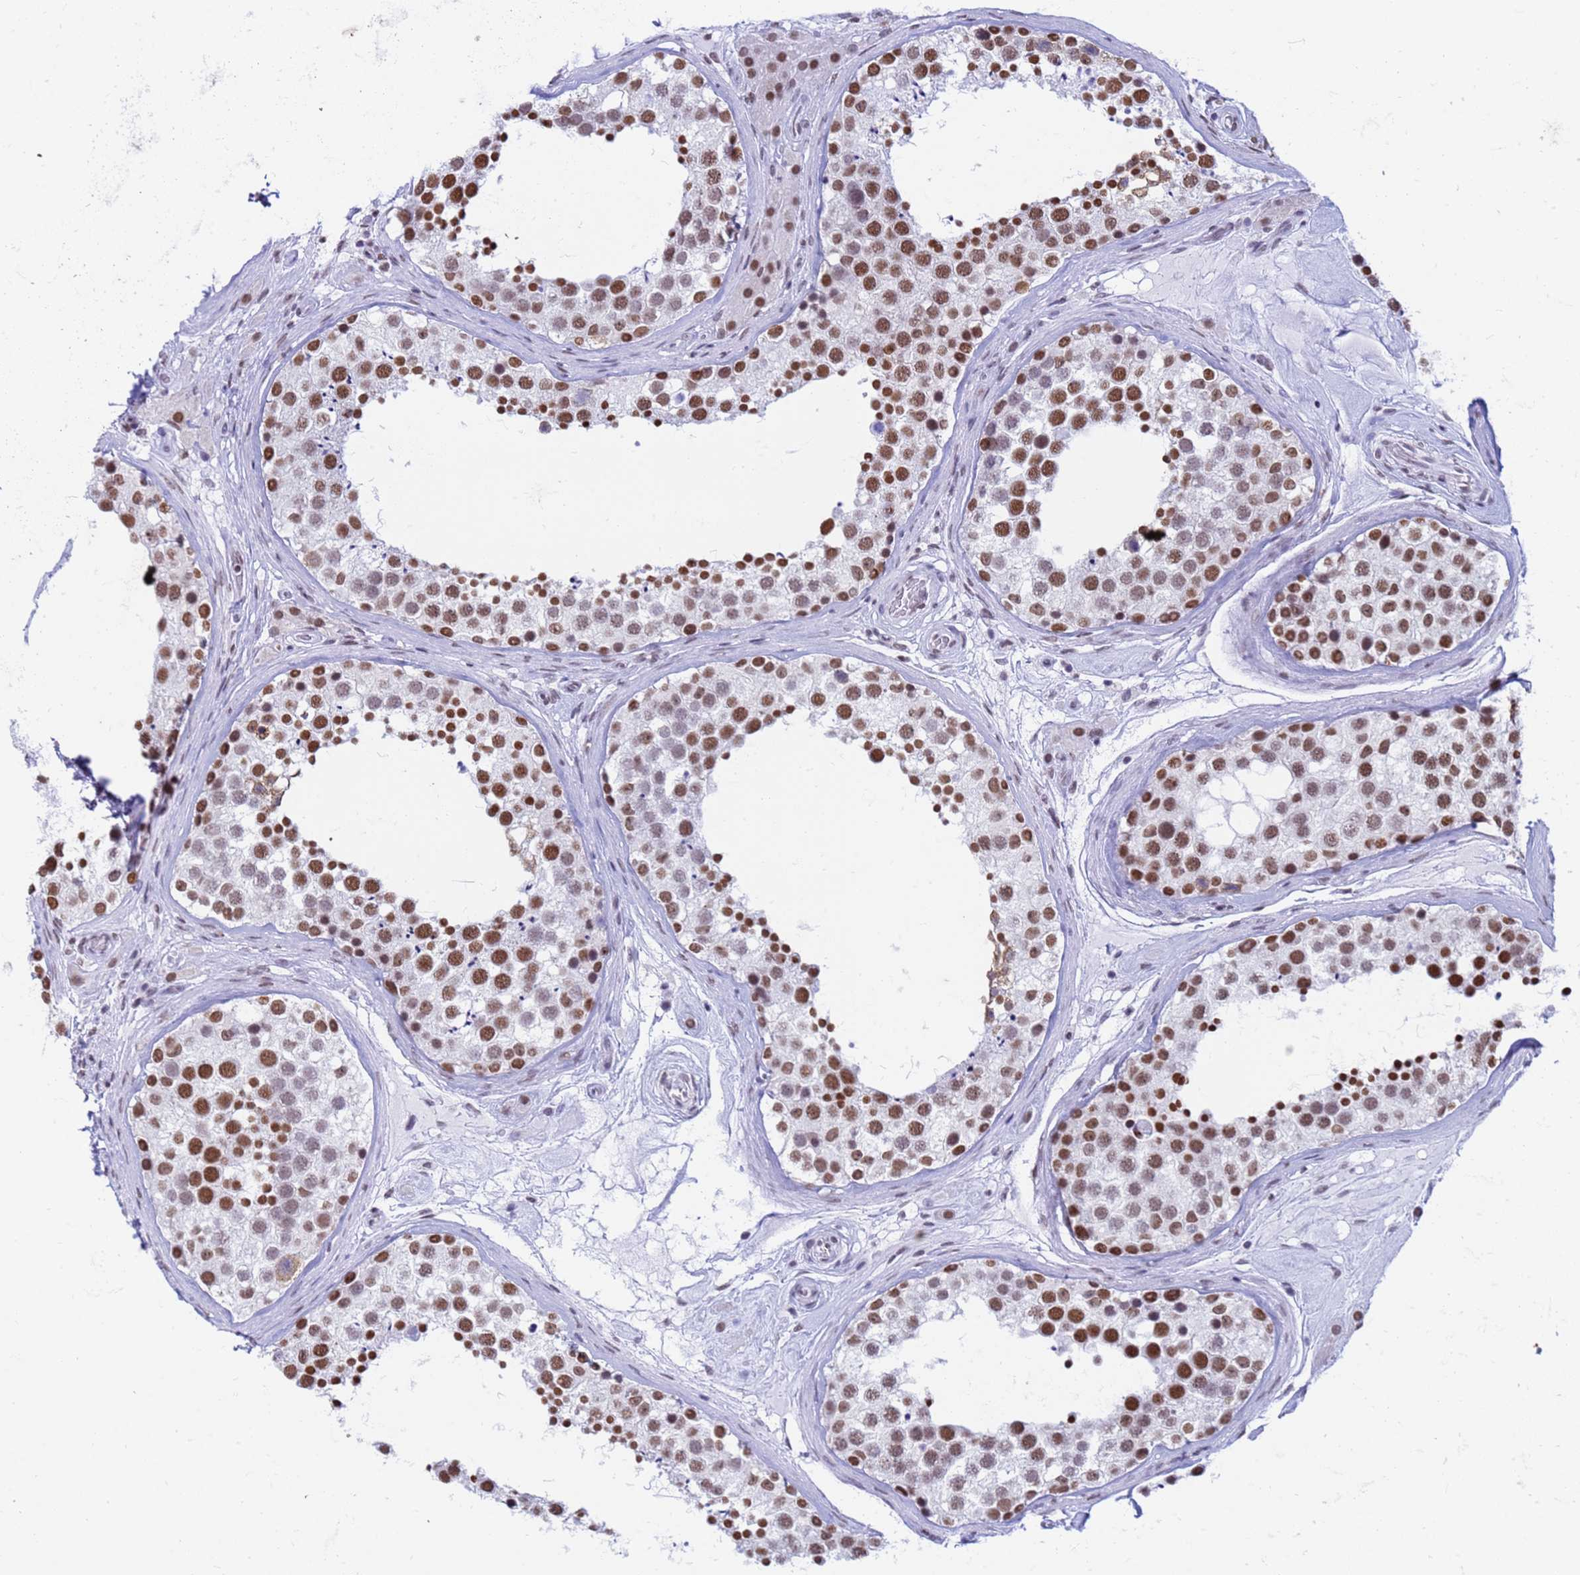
{"staining": {"intensity": "strong", "quantity": ">75%", "location": "nuclear"}, "tissue": "testis", "cell_type": "Cells in seminiferous ducts", "image_type": "normal", "snomed": [{"axis": "morphology", "description": "Normal tissue, NOS"}, {"axis": "topography", "description": "Testis"}], "caption": "A high amount of strong nuclear expression is identified in about >75% of cells in seminiferous ducts in unremarkable testis.", "gene": "FAM170B", "patient": {"sex": "male", "age": 26}}